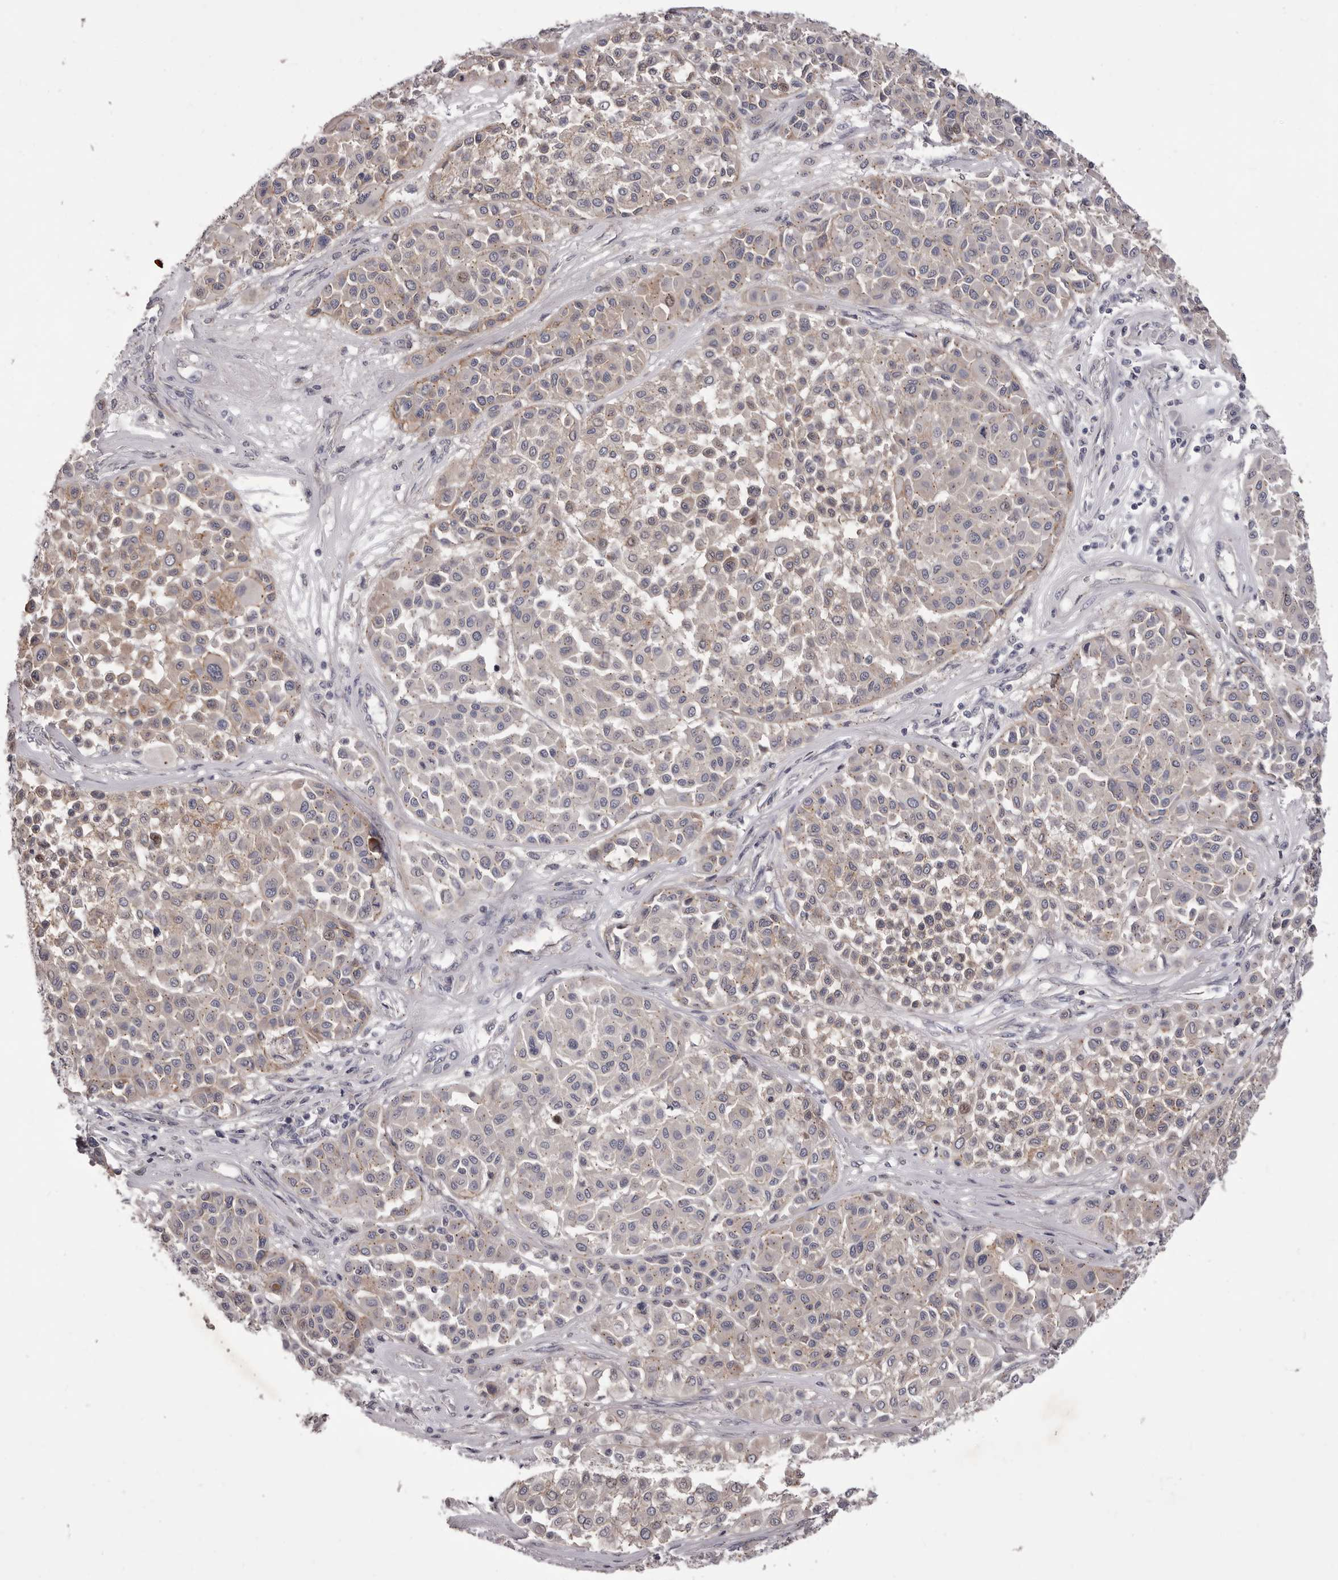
{"staining": {"intensity": "weak", "quantity": "<25%", "location": "cytoplasmic/membranous"}, "tissue": "melanoma", "cell_type": "Tumor cells", "image_type": "cancer", "snomed": [{"axis": "morphology", "description": "Malignant melanoma, Metastatic site"}, {"axis": "topography", "description": "Soft tissue"}], "caption": "Tumor cells show no significant expression in malignant melanoma (metastatic site).", "gene": "PEG10", "patient": {"sex": "male", "age": 41}}